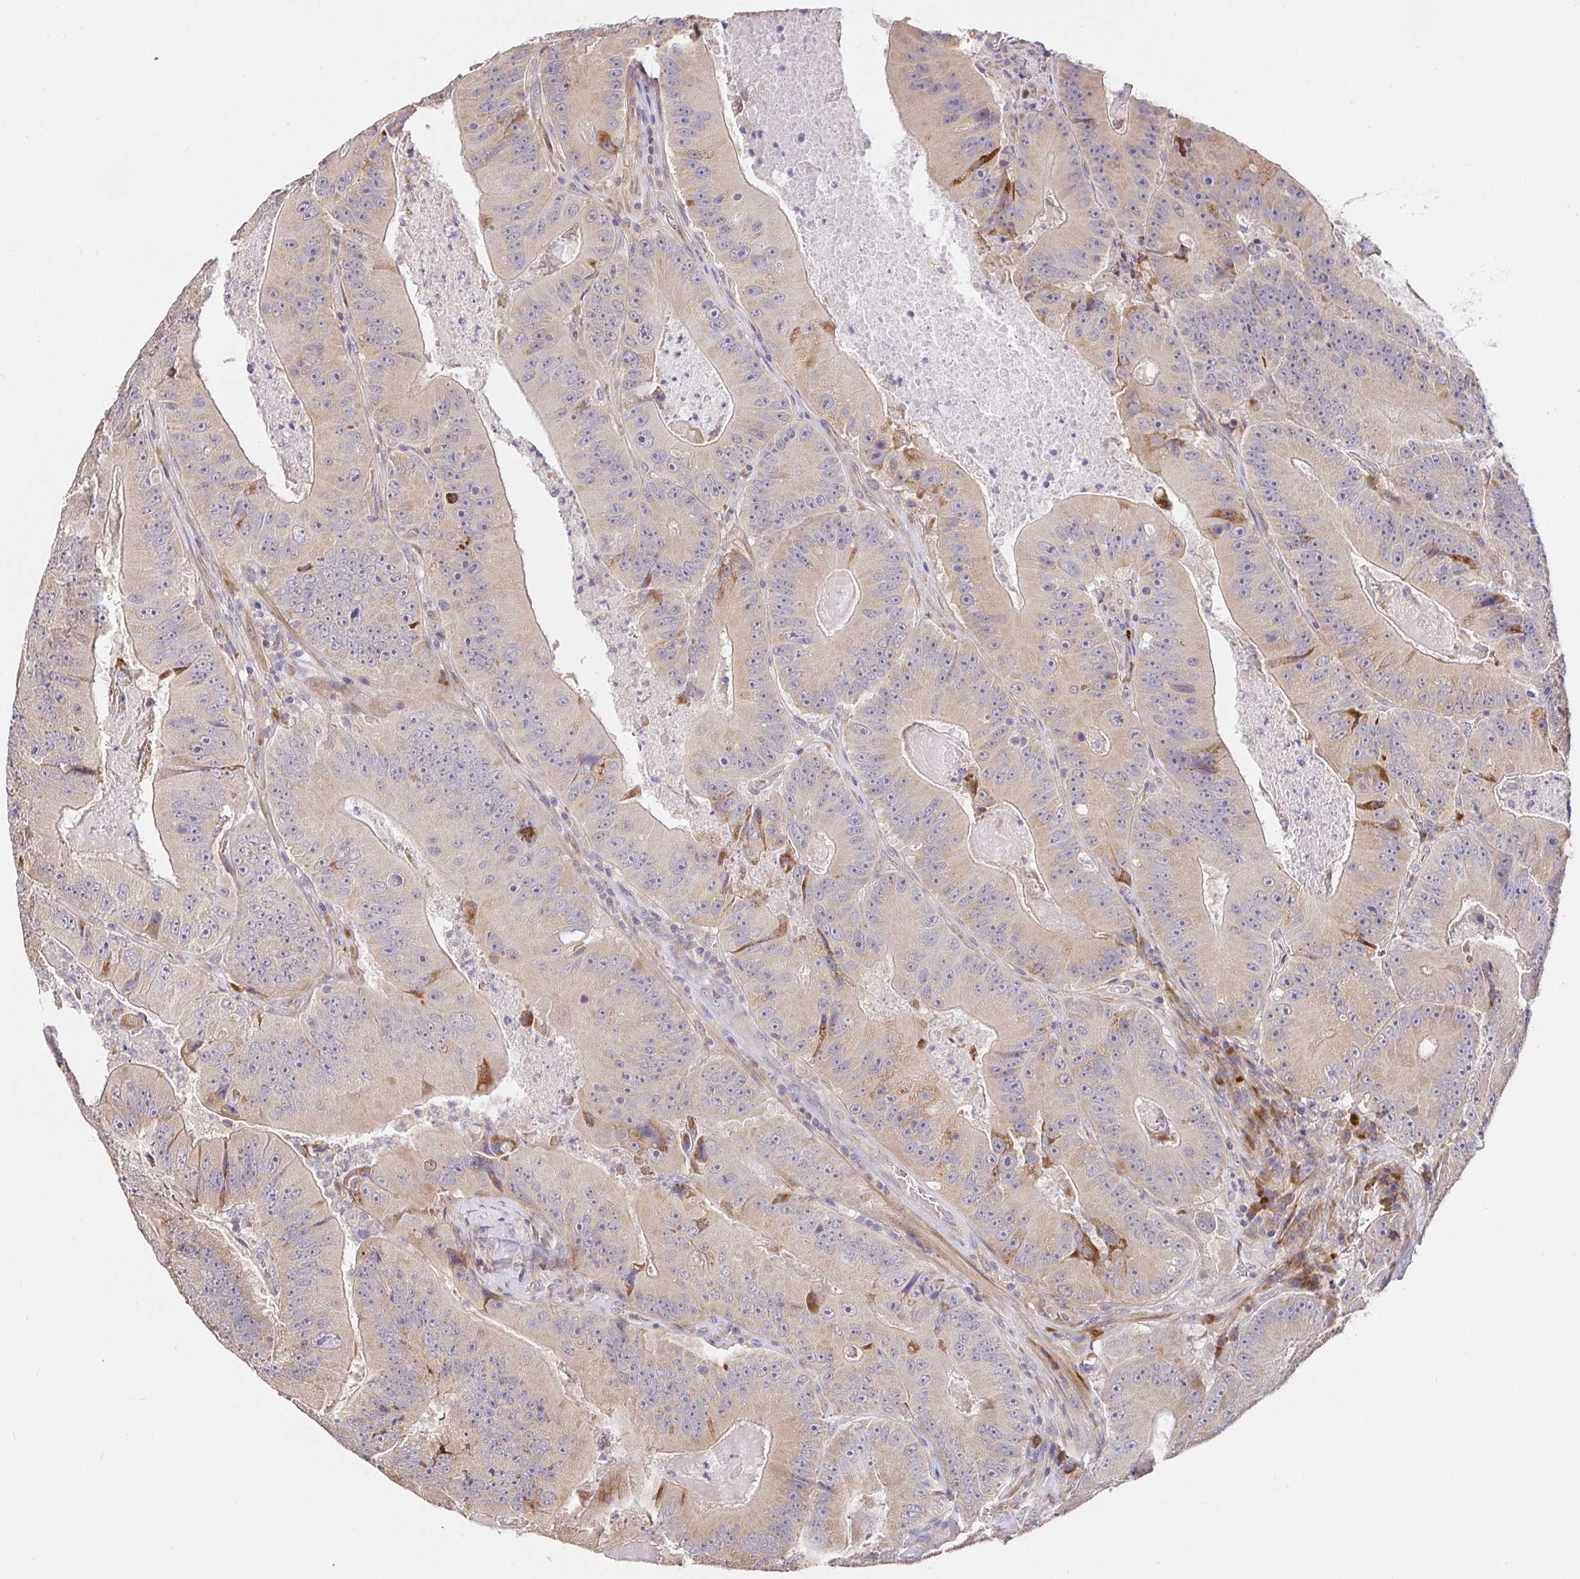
{"staining": {"intensity": "weak", "quantity": "25%-75%", "location": "cytoplasmic/membranous"}, "tissue": "colorectal cancer", "cell_type": "Tumor cells", "image_type": "cancer", "snomed": [{"axis": "morphology", "description": "Adenocarcinoma, NOS"}, {"axis": "topography", "description": "Colon"}], "caption": "Immunohistochemical staining of colorectal cancer reveals weak cytoplasmic/membranous protein expression in approximately 25%-75% of tumor cells. (DAB (3,3'-diaminobenzidine) = brown stain, brightfield microscopy at high magnification).", "gene": "ZDHHC11", "patient": {"sex": "female", "age": 86}}